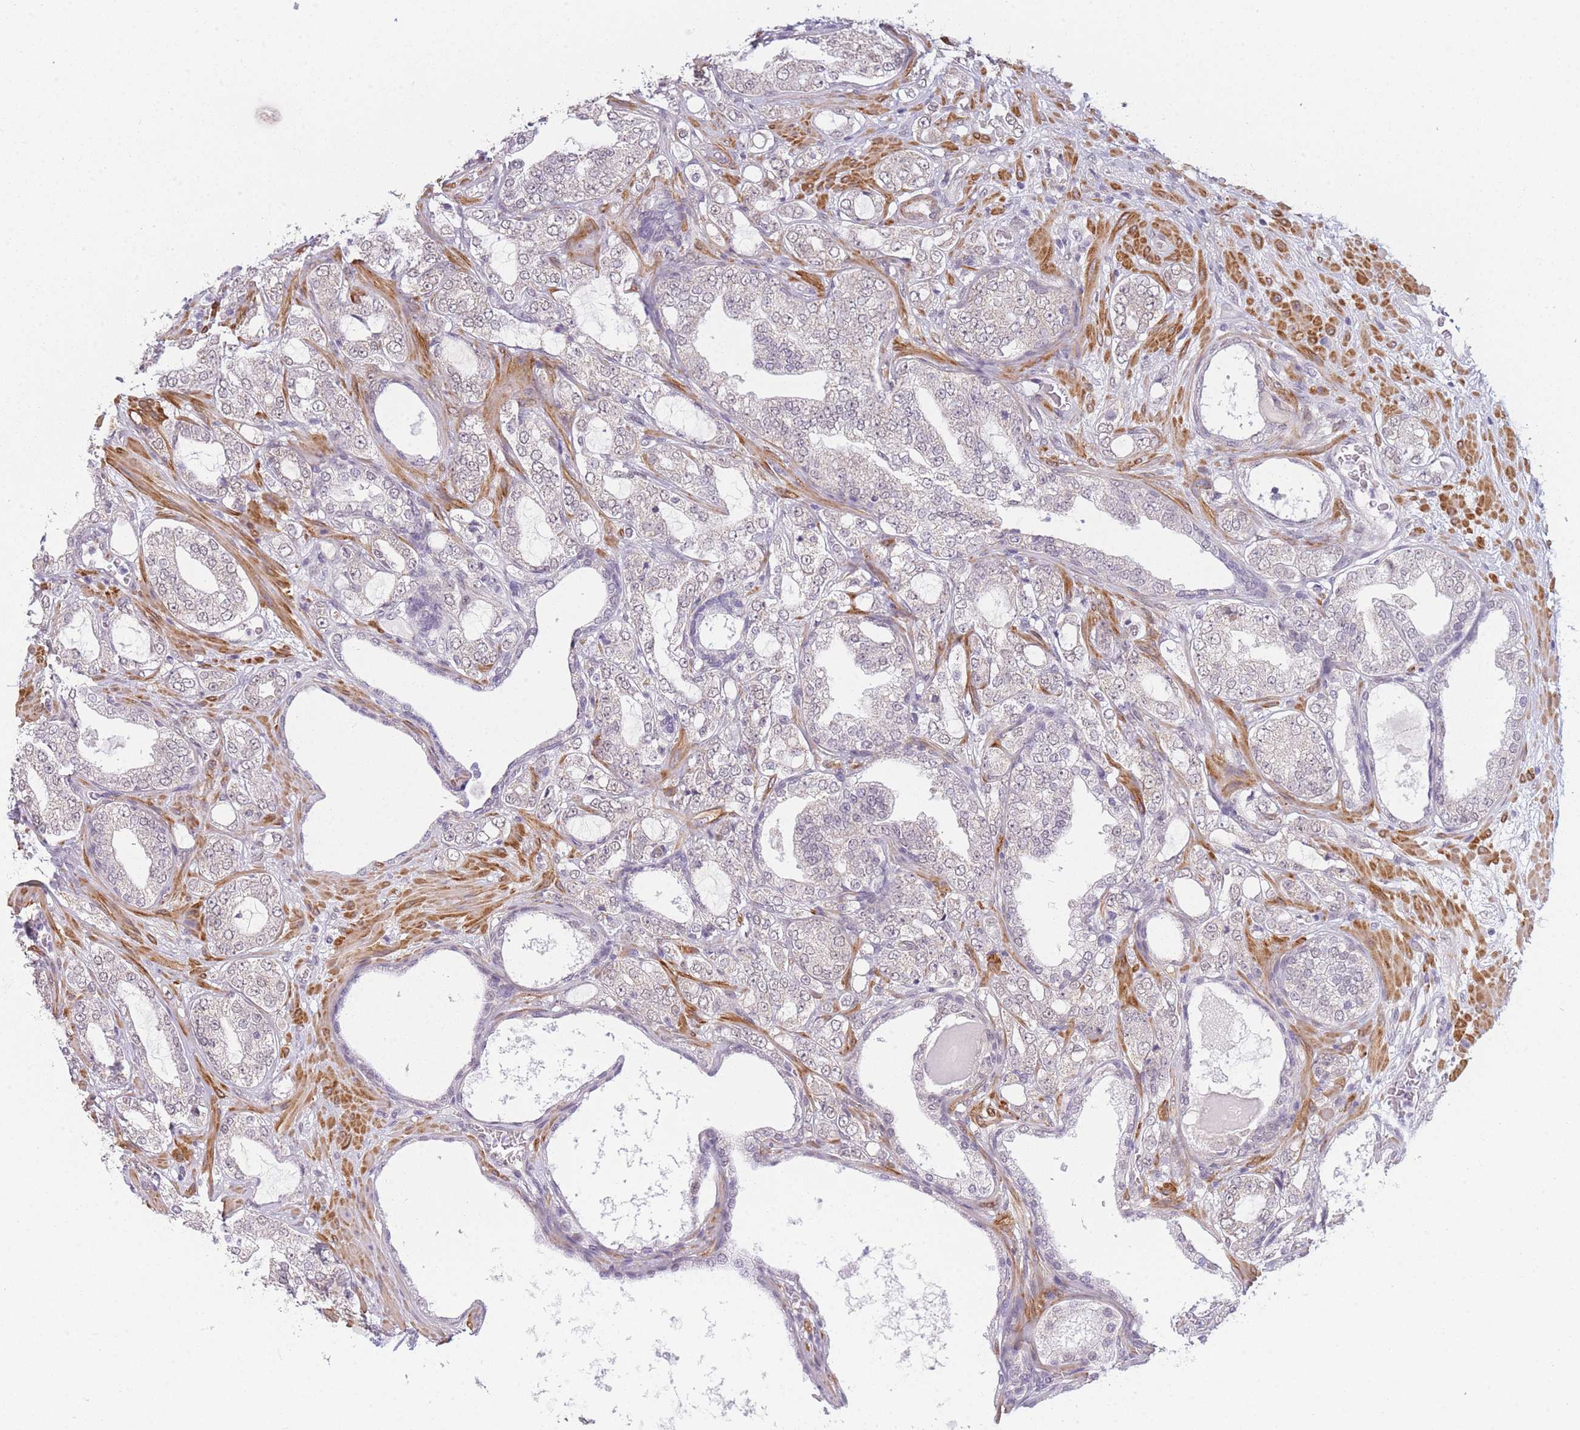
{"staining": {"intensity": "negative", "quantity": "none", "location": "none"}, "tissue": "prostate cancer", "cell_type": "Tumor cells", "image_type": "cancer", "snomed": [{"axis": "morphology", "description": "Adenocarcinoma, High grade"}, {"axis": "topography", "description": "Prostate"}], "caption": "The histopathology image displays no significant positivity in tumor cells of prostate cancer.", "gene": "SIN3B", "patient": {"sex": "male", "age": 64}}